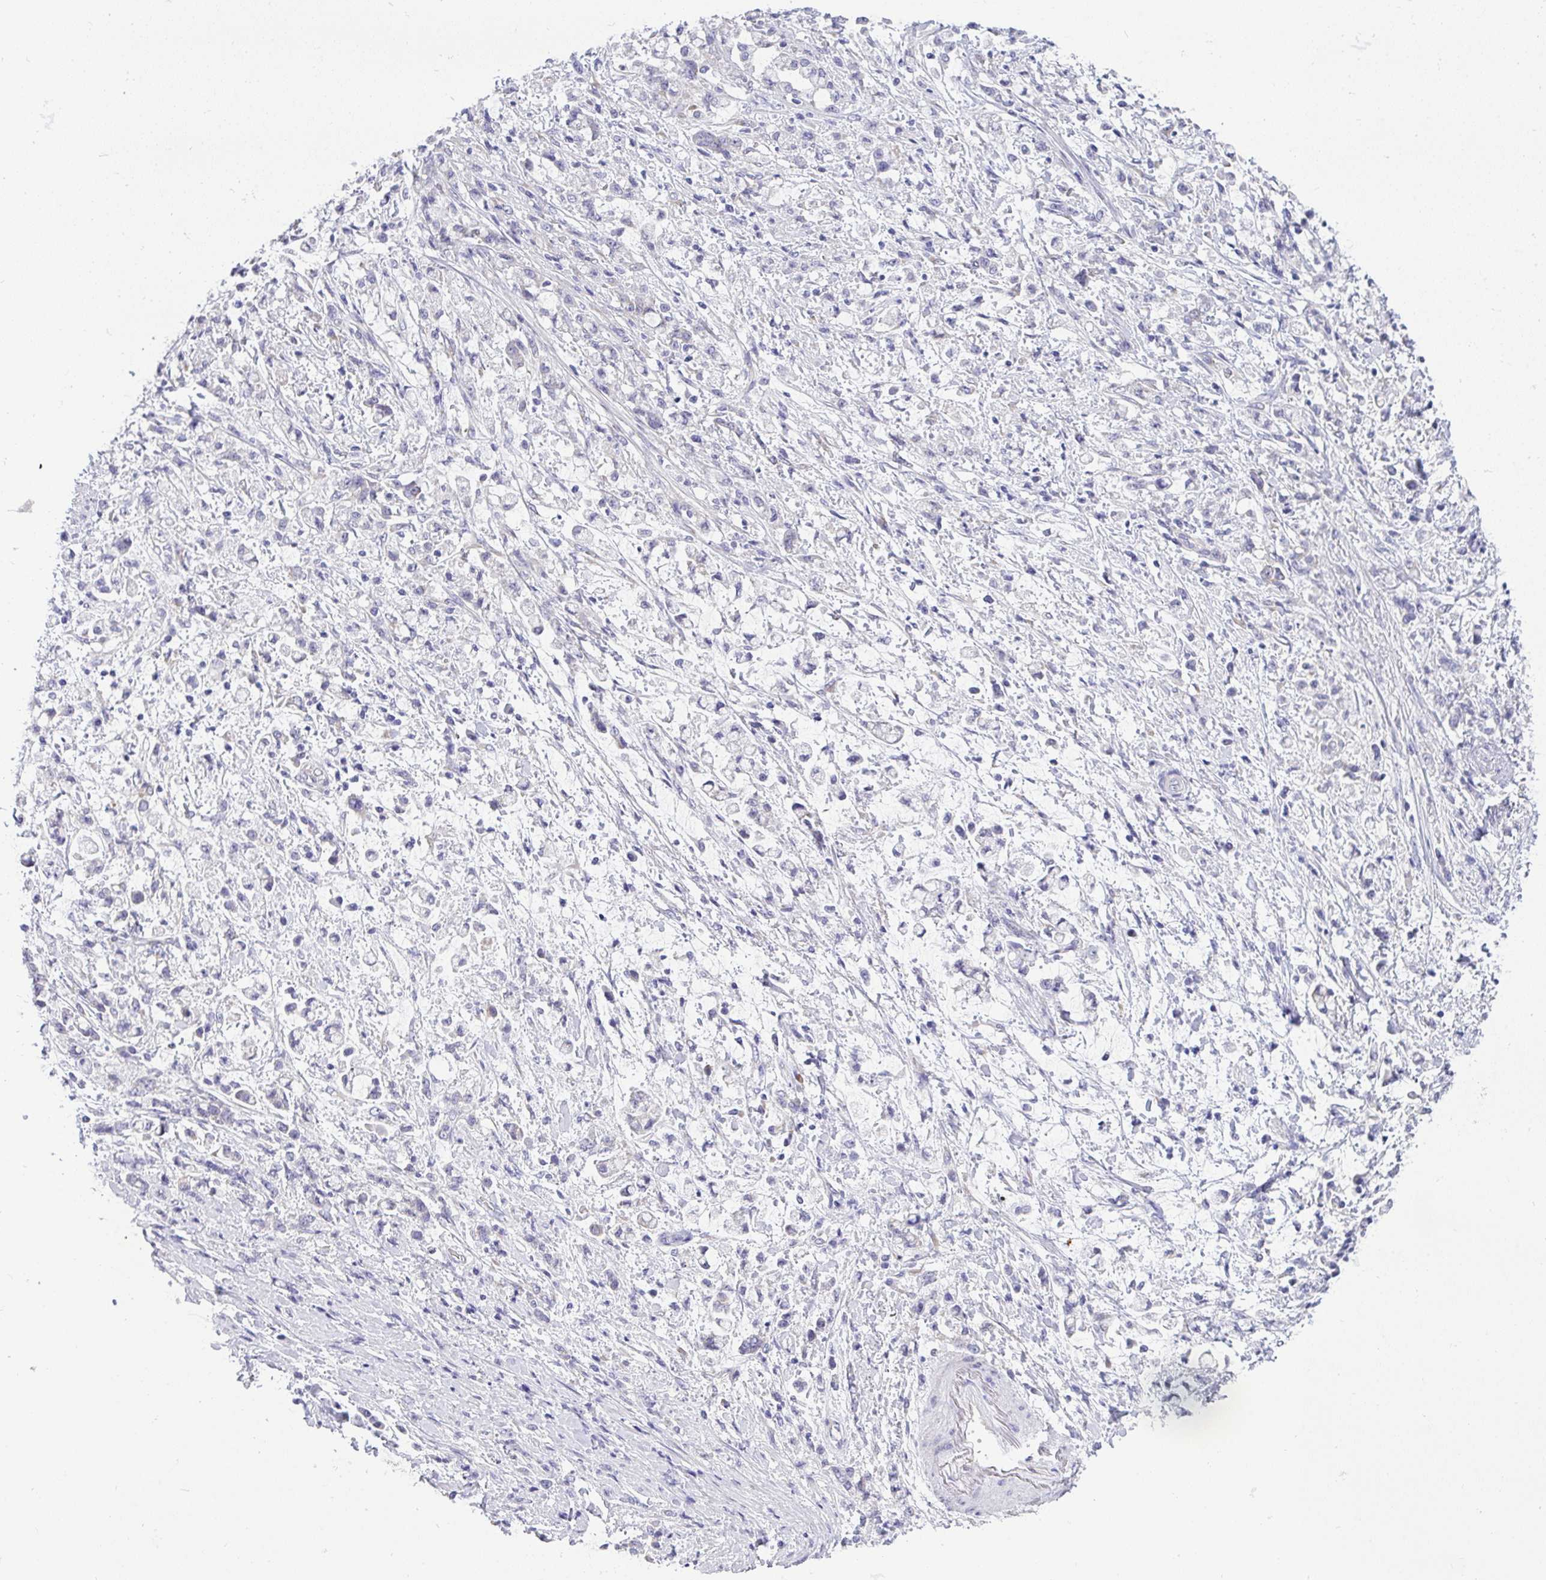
{"staining": {"intensity": "negative", "quantity": "none", "location": "none"}, "tissue": "stomach cancer", "cell_type": "Tumor cells", "image_type": "cancer", "snomed": [{"axis": "morphology", "description": "Adenocarcinoma, NOS"}, {"axis": "topography", "description": "Stomach"}], "caption": "Immunohistochemical staining of human stomach adenocarcinoma reveals no significant positivity in tumor cells.", "gene": "VGLL3", "patient": {"sex": "female", "age": 60}}